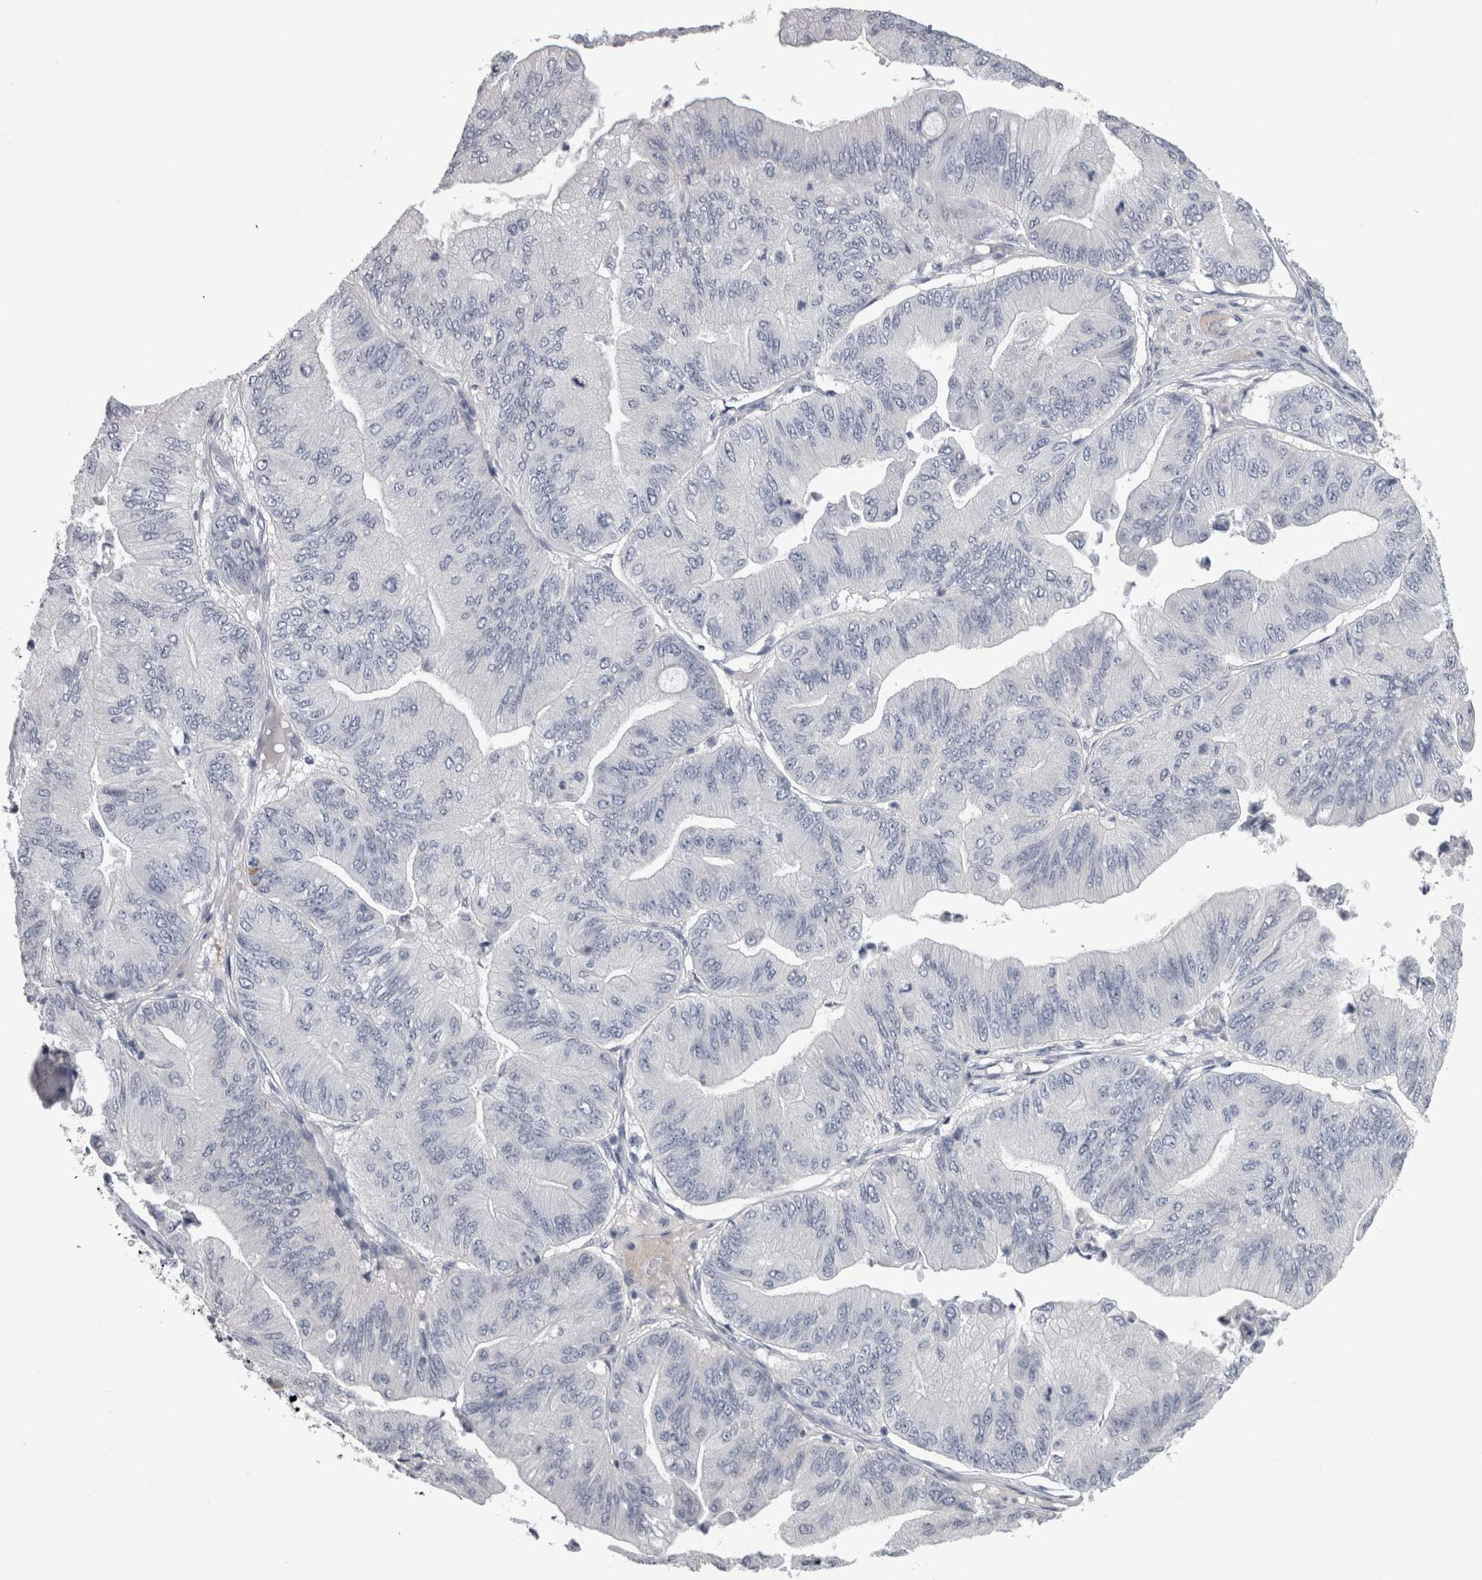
{"staining": {"intensity": "negative", "quantity": "none", "location": "none"}, "tissue": "ovarian cancer", "cell_type": "Tumor cells", "image_type": "cancer", "snomed": [{"axis": "morphology", "description": "Cystadenocarcinoma, mucinous, NOS"}, {"axis": "topography", "description": "Ovary"}], "caption": "A high-resolution photomicrograph shows immunohistochemistry (IHC) staining of ovarian mucinous cystadenocarcinoma, which shows no significant expression in tumor cells.", "gene": "AFMID", "patient": {"sex": "female", "age": 61}}